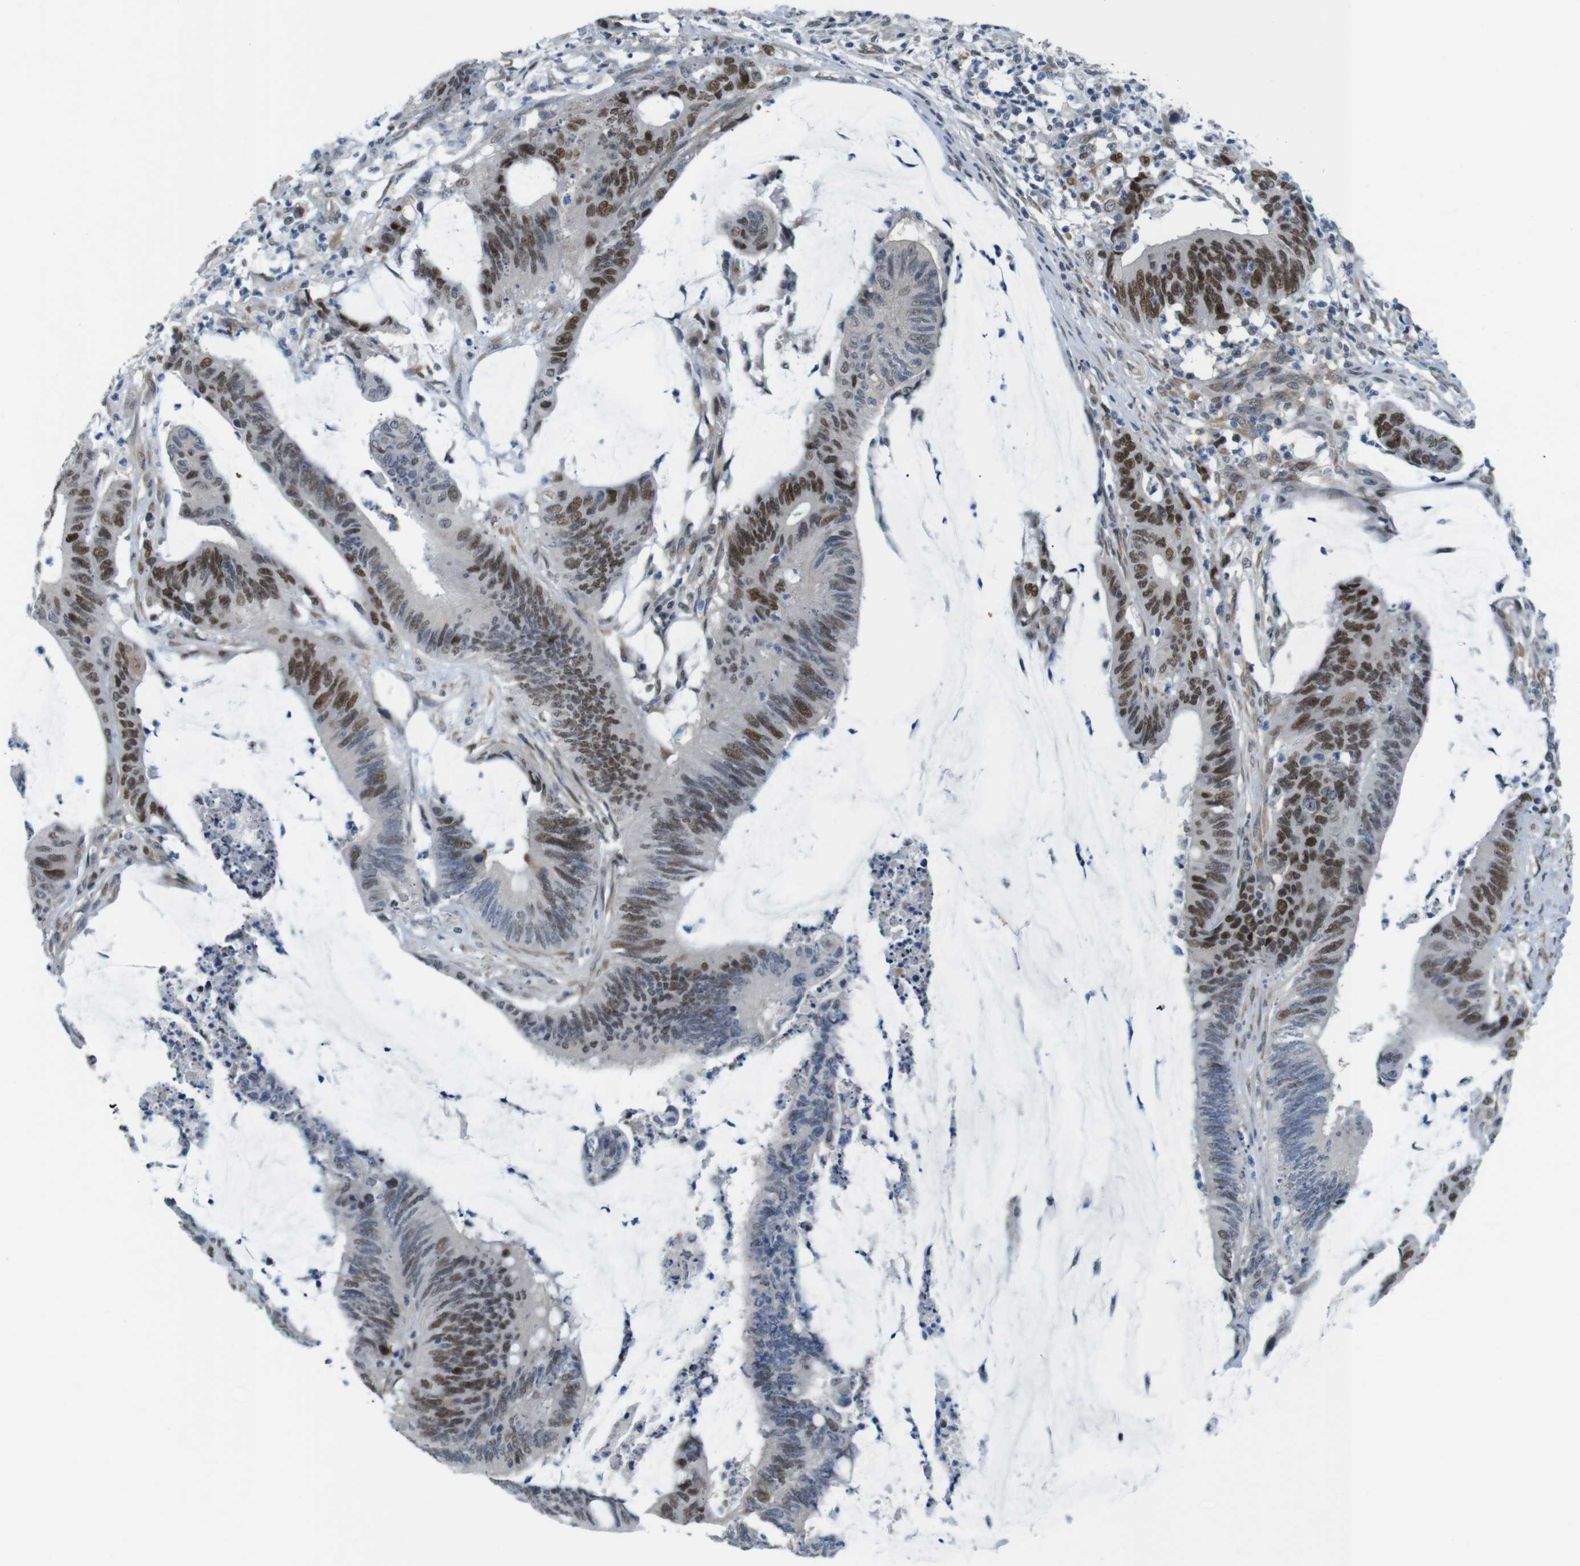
{"staining": {"intensity": "moderate", "quantity": "25%-75%", "location": "nuclear"}, "tissue": "colorectal cancer", "cell_type": "Tumor cells", "image_type": "cancer", "snomed": [{"axis": "morphology", "description": "Adenocarcinoma, NOS"}, {"axis": "topography", "description": "Rectum"}], "caption": "A medium amount of moderate nuclear positivity is identified in about 25%-75% of tumor cells in colorectal adenocarcinoma tissue.", "gene": "SMCO2", "patient": {"sex": "female", "age": 66}}